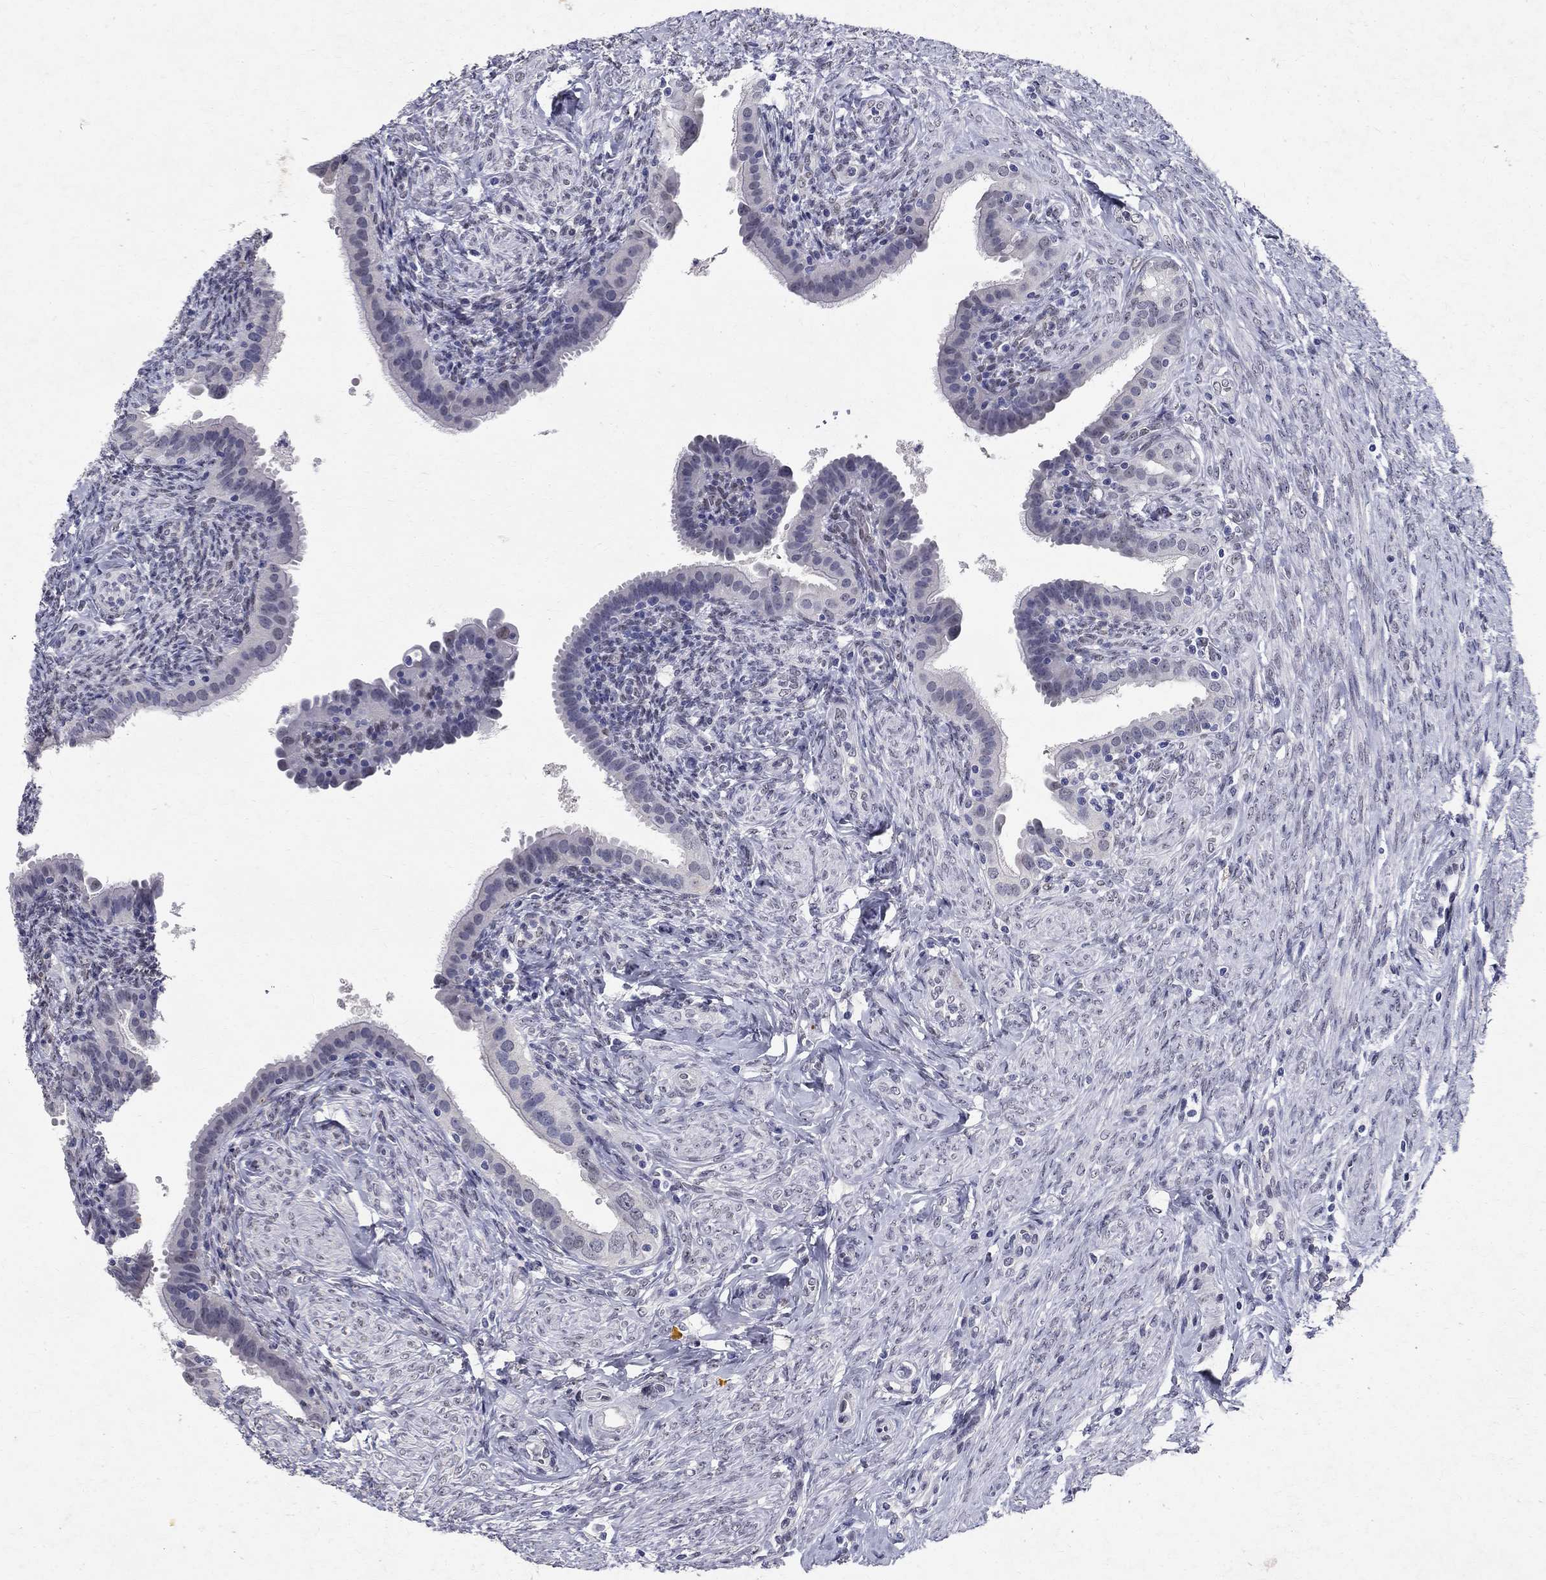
{"staining": {"intensity": "negative", "quantity": "none", "location": "none"}, "tissue": "fallopian tube", "cell_type": "Glandular cells", "image_type": "normal", "snomed": [{"axis": "morphology", "description": "Normal tissue, NOS"}, {"axis": "topography", "description": "Fallopian tube"}], "caption": "IHC of benign human fallopian tube exhibits no expression in glandular cells.", "gene": "RBFOX1", "patient": {"sex": "female", "age": 41}}